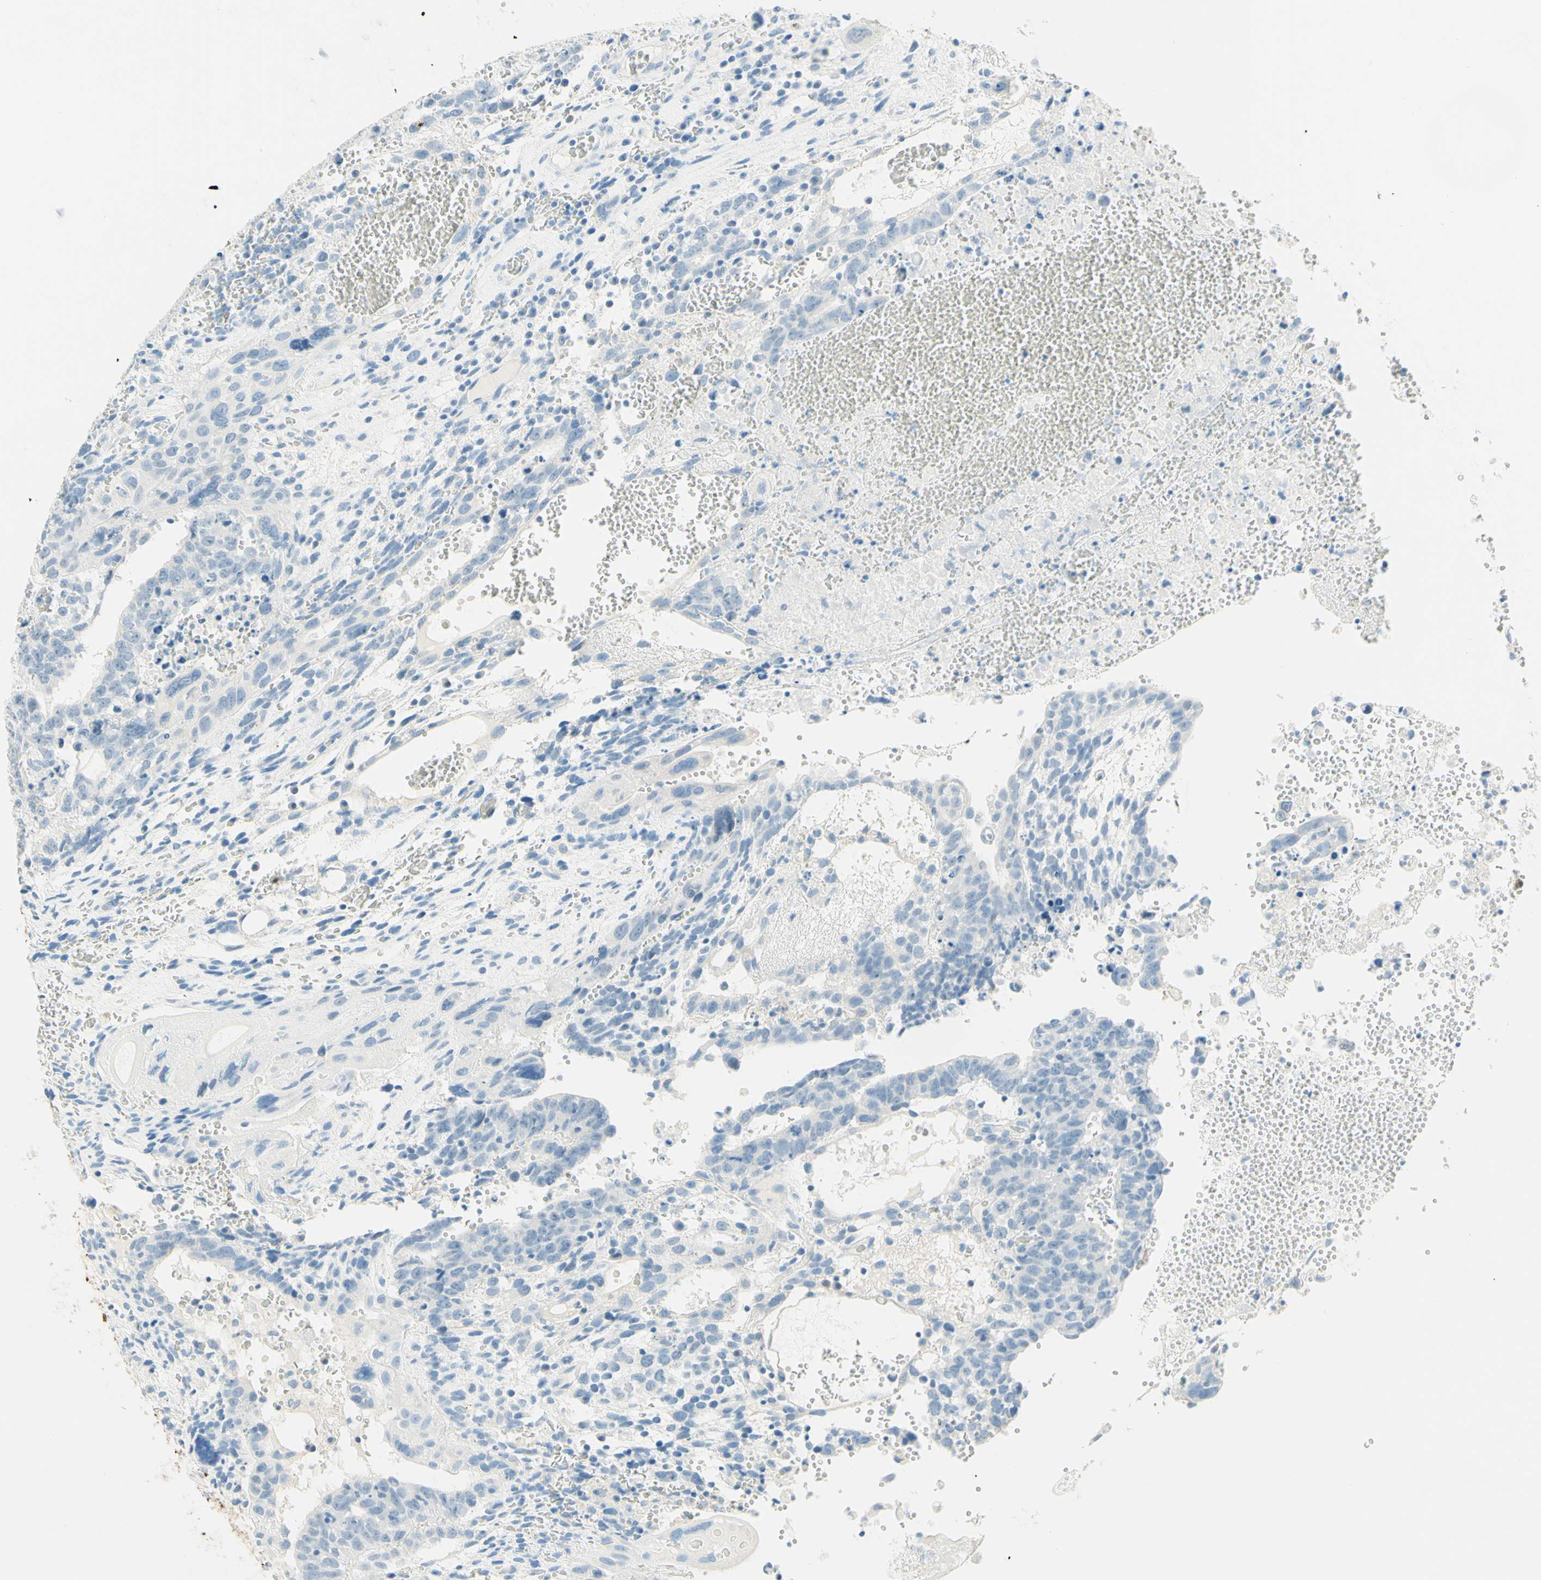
{"staining": {"intensity": "negative", "quantity": "none", "location": "none"}, "tissue": "testis cancer", "cell_type": "Tumor cells", "image_type": "cancer", "snomed": [{"axis": "morphology", "description": "Seminoma, NOS"}, {"axis": "morphology", "description": "Carcinoma, Embryonal, NOS"}, {"axis": "topography", "description": "Testis"}], "caption": "A micrograph of human embryonal carcinoma (testis) is negative for staining in tumor cells.", "gene": "TMEM132D", "patient": {"sex": "male", "age": 52}}